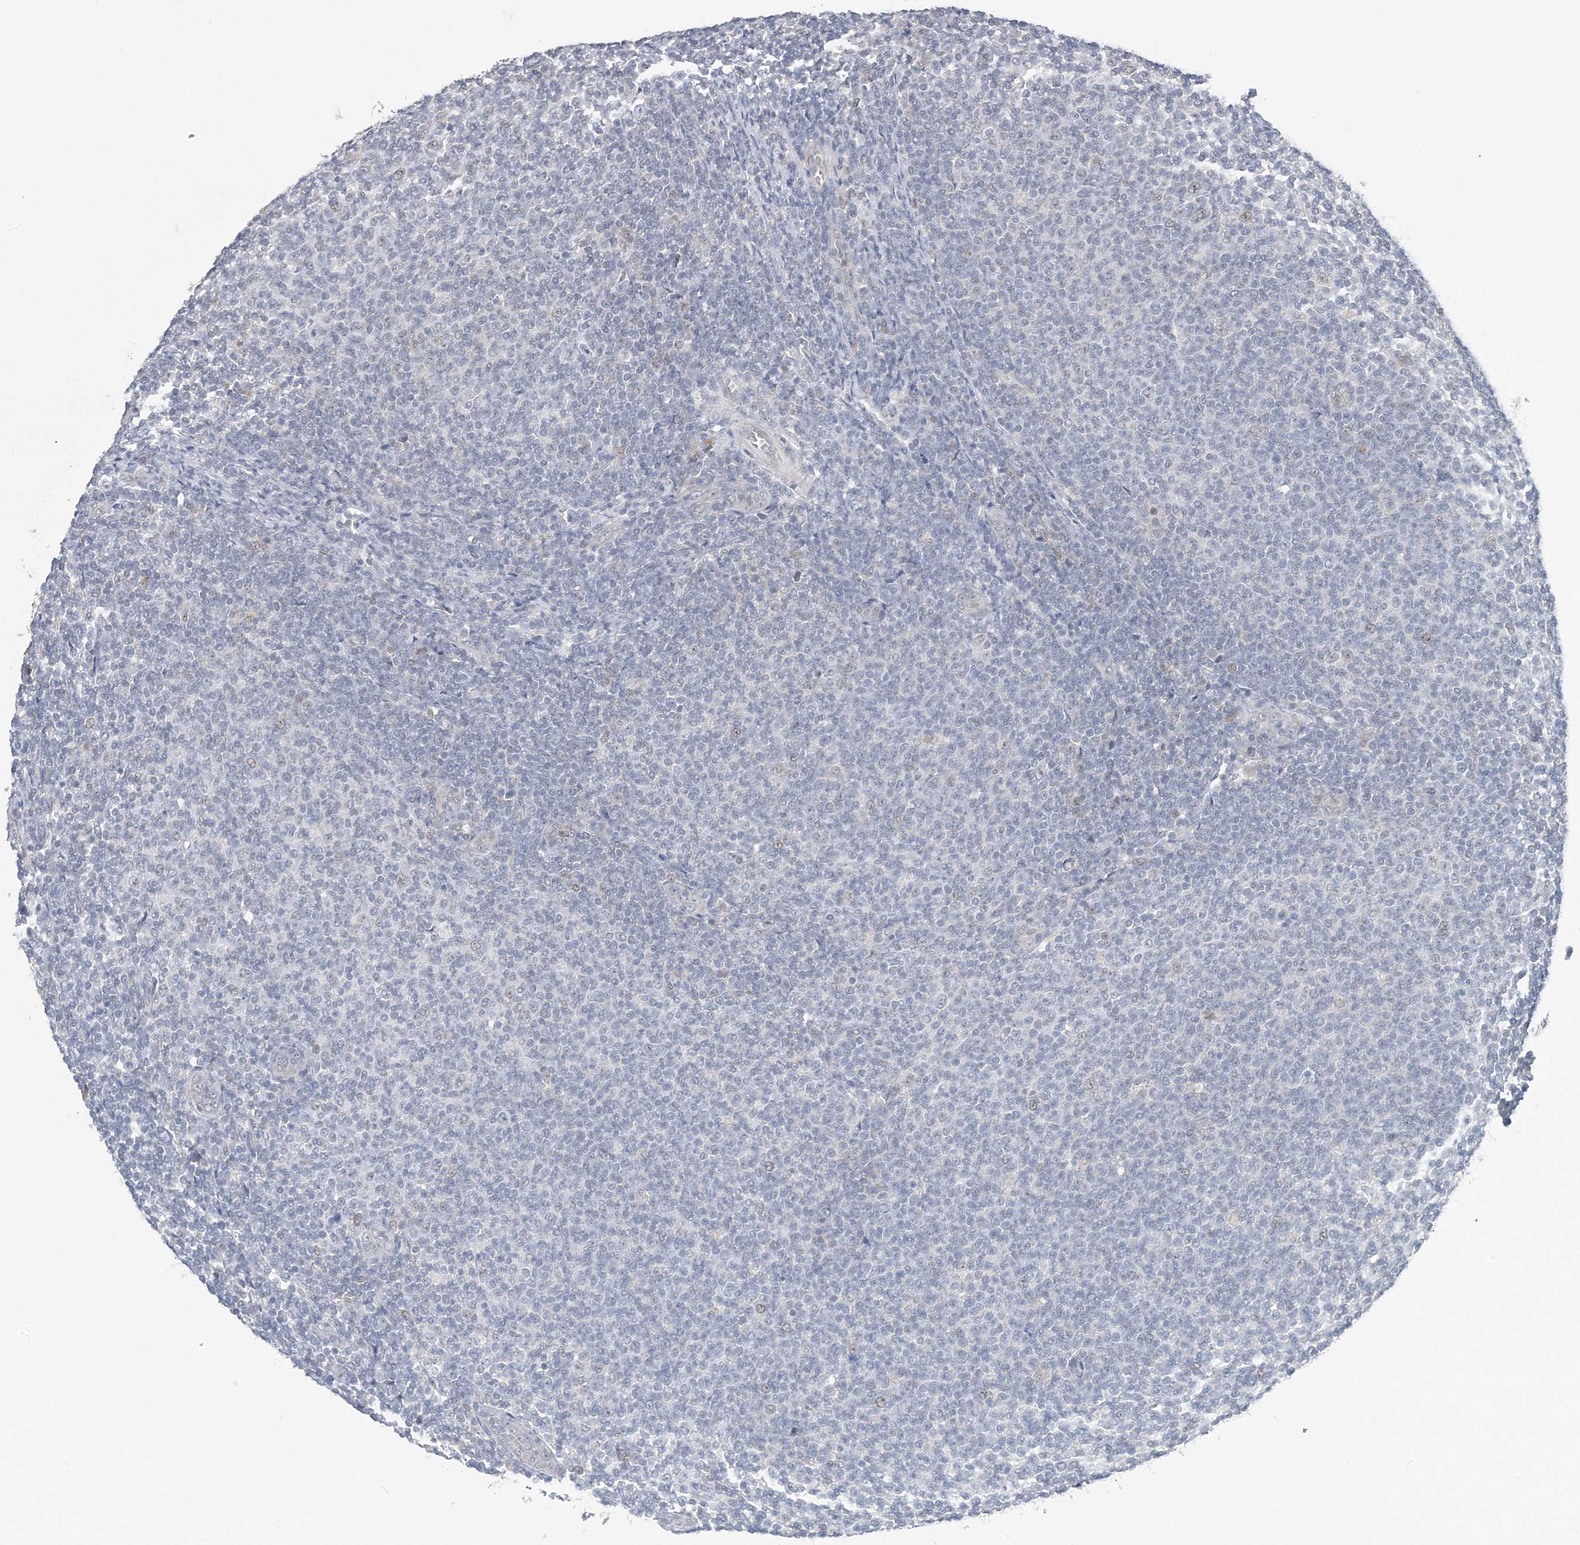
{"staining": {"intensity": "negative", "quantity": "none", "location": "none"}, "tissue": "lymphoma", "cell_type": "Tumor cells", "image_type": "cancer", "snomed": [{"axis": "morphology", "description": "Malignant lymphoma, non-Hodgkin's type, Low grade"}, {"axis": "topography", "description": "Lymph node"}], "caption": "IHC of malignant lymphoma, non-Hodgkin's type (low-grade) exhibits no staining in tumor cells. Brightfield microscopy of IHC stained with DAB (3,3'-diaminobenzidine) (brown) and hematoxylin (blue), captured at high magnification.", "gene": "ZBTB7A", "patient": {"sex": "male", "age": 66}}